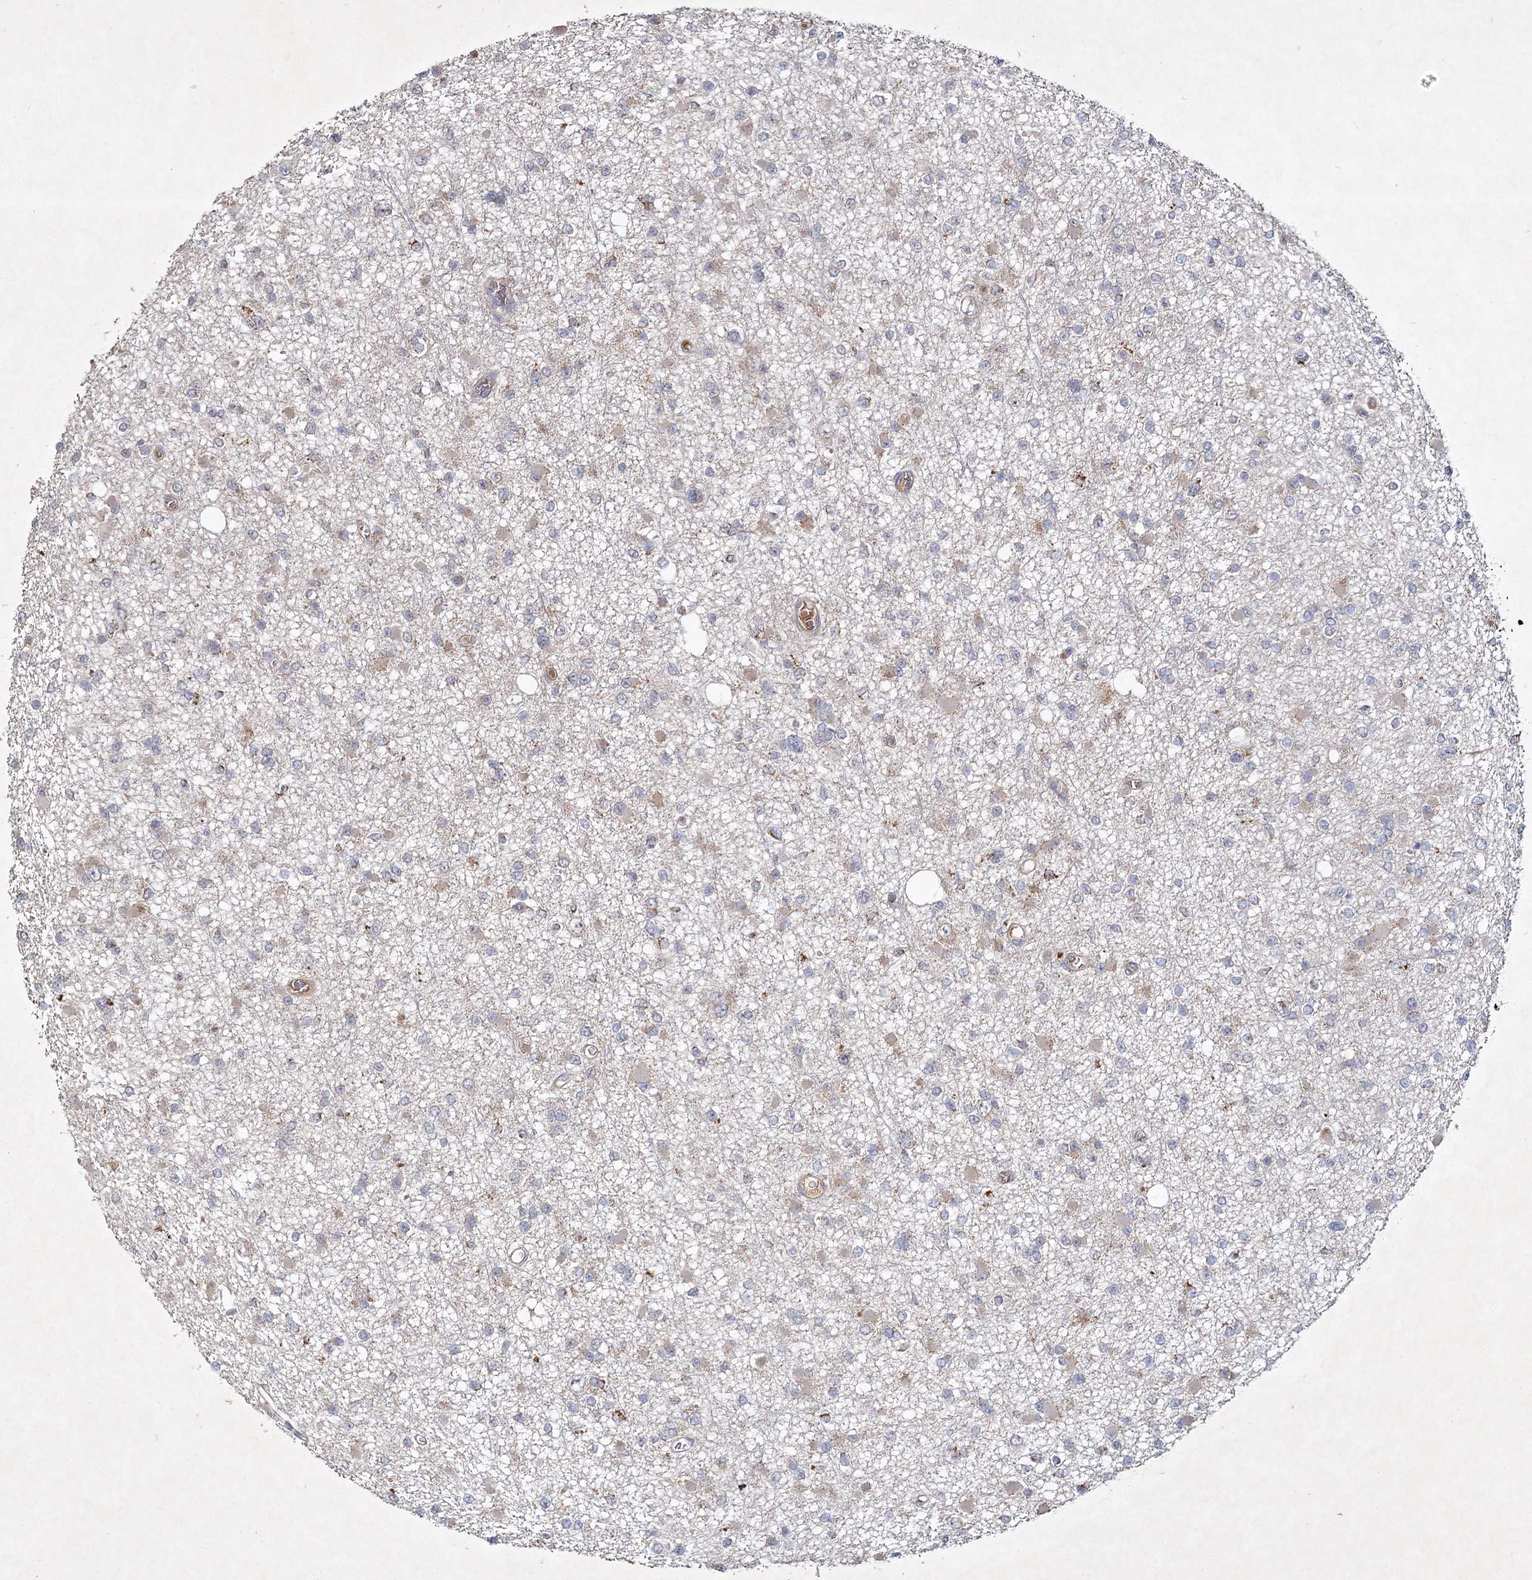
{"staining": {"intensity": "negative", "quantity": "none", "location": "none"}, "tissue": "glioma", "cell_type": "Tumor cells", "image_type": "cancer", "snomed": [{"axis": "morphology", "description": "Glioma, malignant, Low grade"}, {"axis": "topography", "description": "Brain"}], "caption": "Immunohistochemical staining of malignant low-grade glioma shows no significant positivity in tumor cells.", "gene": "MRPL44", "patient": {"sex": "female", "age": 22}}